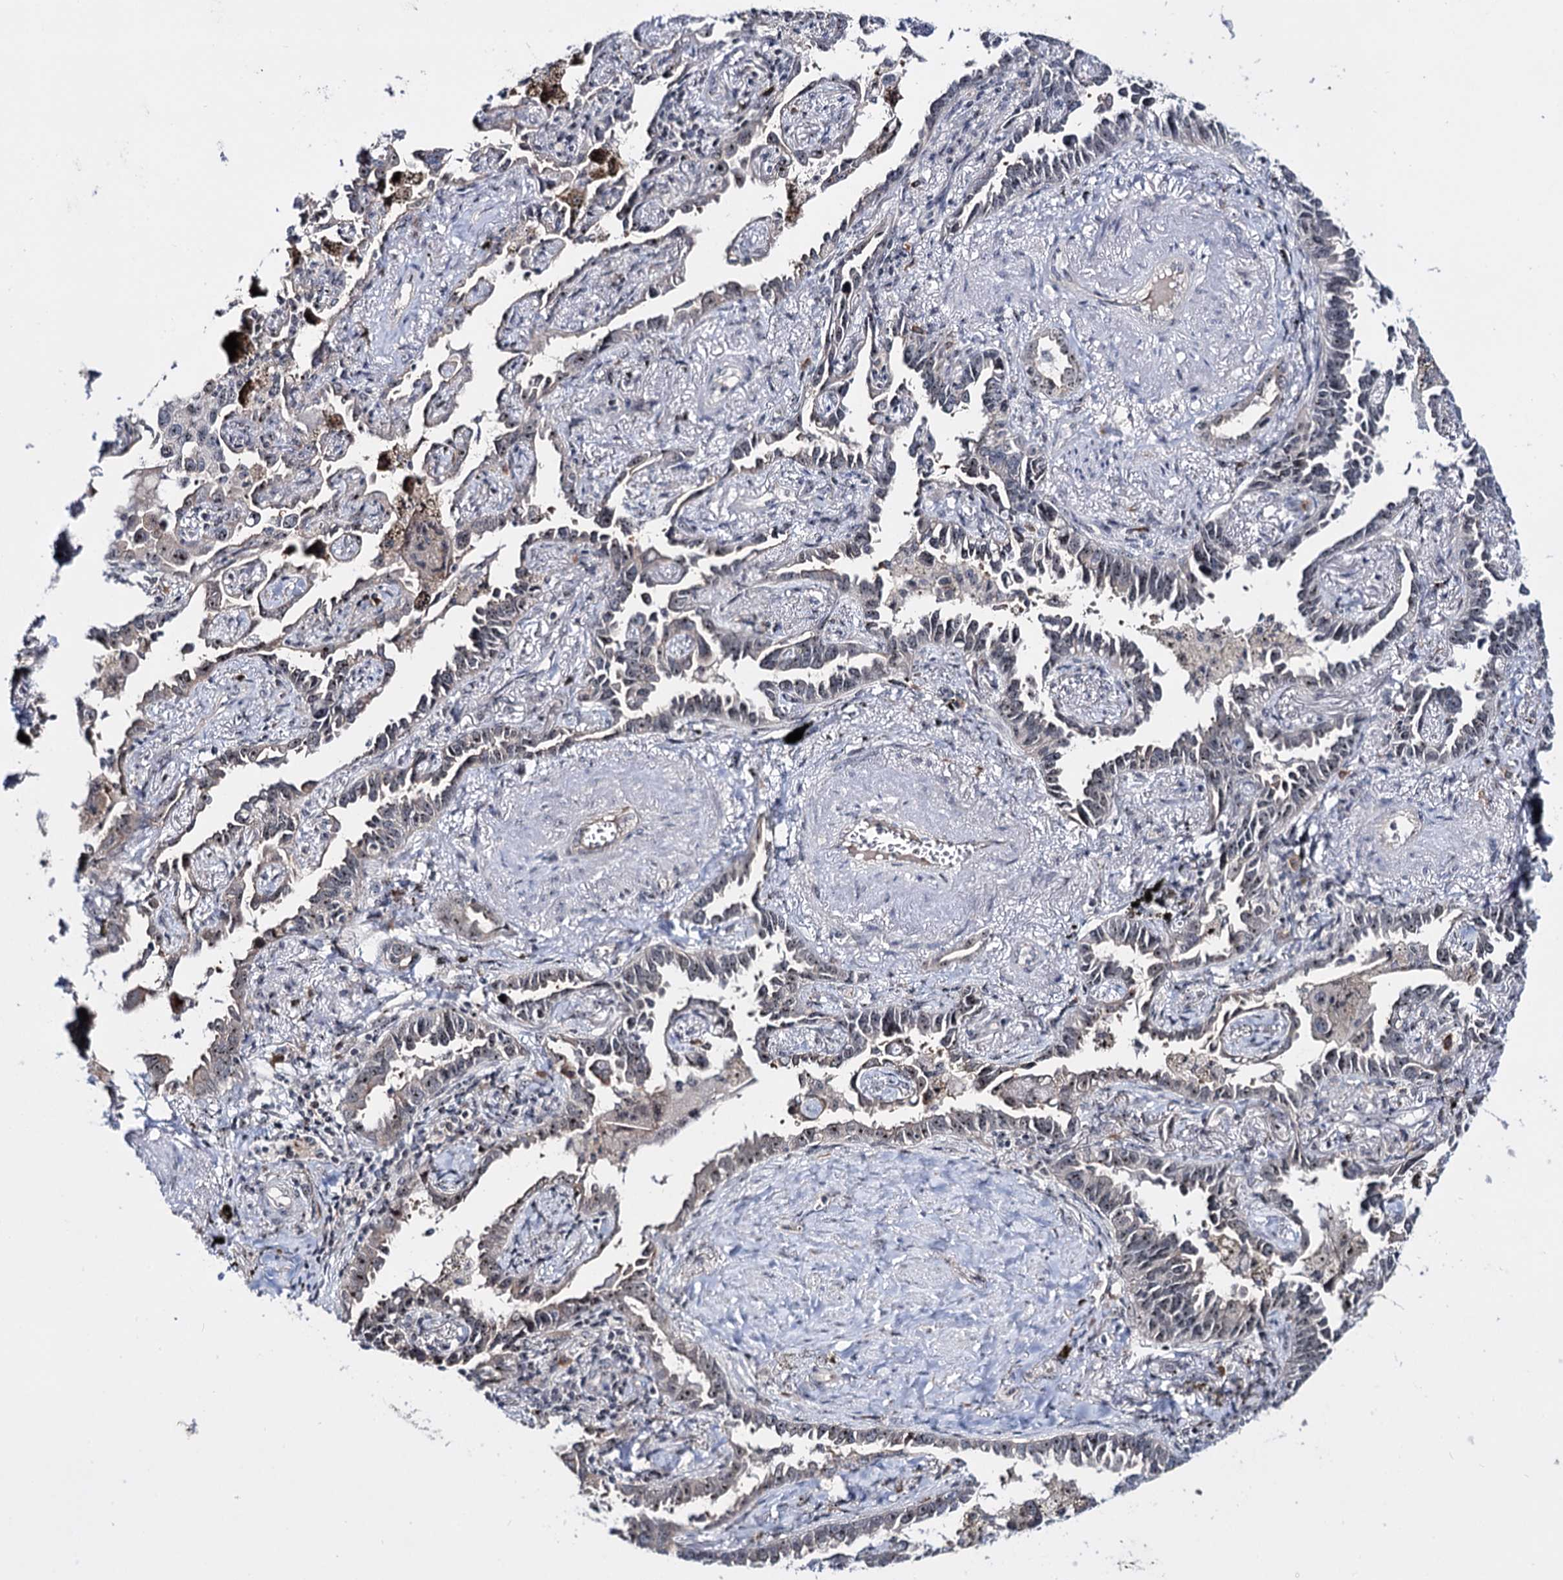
{"staining": {"intensity": "weak", "quantity": "25%-75%", "location": "nuclear"}, "tissue": "lung cancer", "cell_type": "Tumor cells", "image_type": "cancer", "snomed": [{"axis": "morphology", "description": "Adenocarcinoma, NOS"}, {"axis": "topography", "description": "Lung"}], "caption": "A photomicrograph of lung cancer (adenocarcinoma) stained for a protein exhibits weak nuclear brown staining in tumor cells.", "gene": "SUPT20H", "patient": {"sex": "male", "age": 67}}